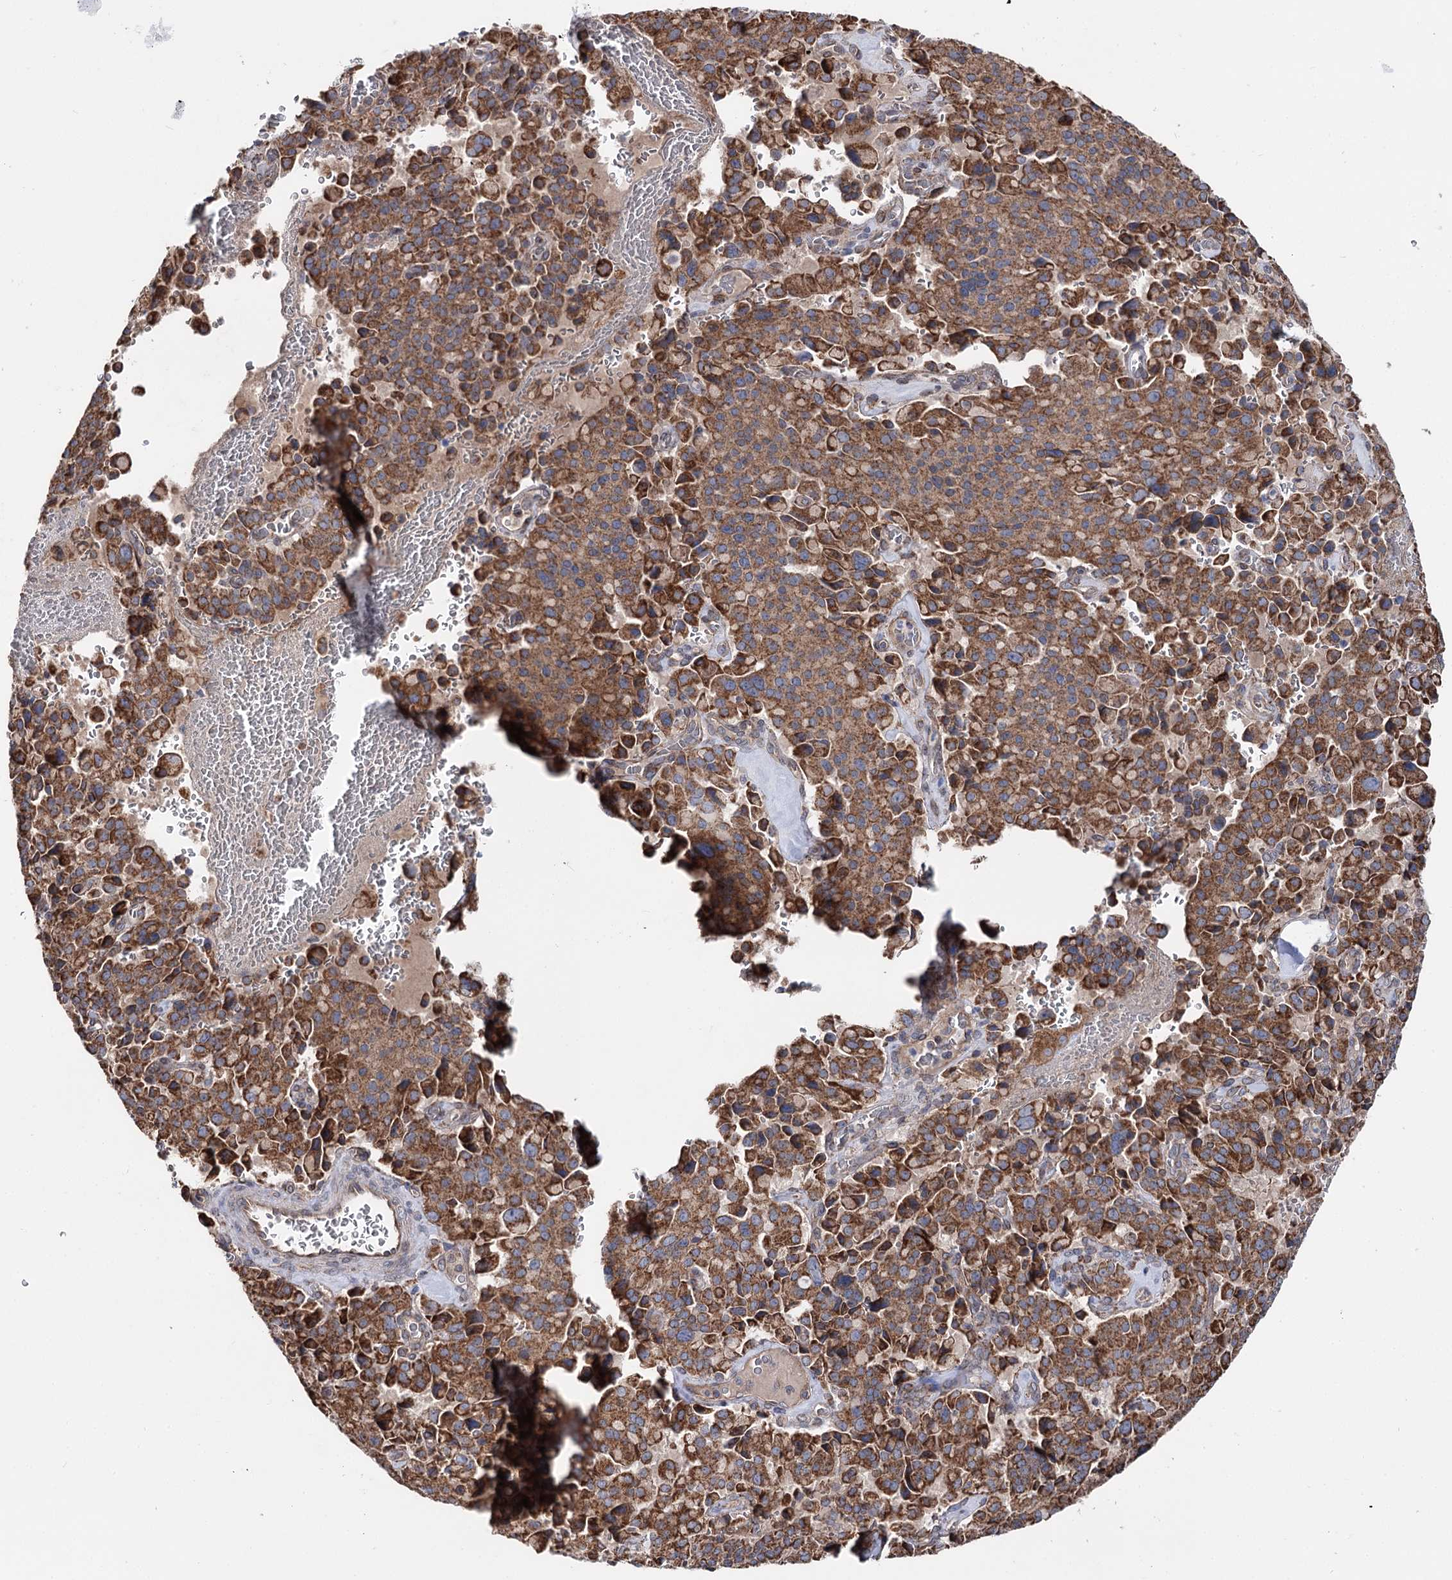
{"staining": {"intensity": "moderate", "quantity": ">75%", "location": "cytoplasmic/membranous"}, "tissue": "pancreatic cancer", "cell_type": "Tumor cells", "image_type": "cancer", "snomed": [{"axis": "morphology", "description": "Adenocarcinoma, NOS"}, {"axis": "topography", "description": "Pancreas"}], "caption": "Approximately >75% of tumor cells in human pancreatic cancer show moderate cytoplasmic/membranous protein expression as visualized by brown immunohistochemical staining.", "gene": "MSANTD2", "patient": {"sex": "male", "age": 65}}